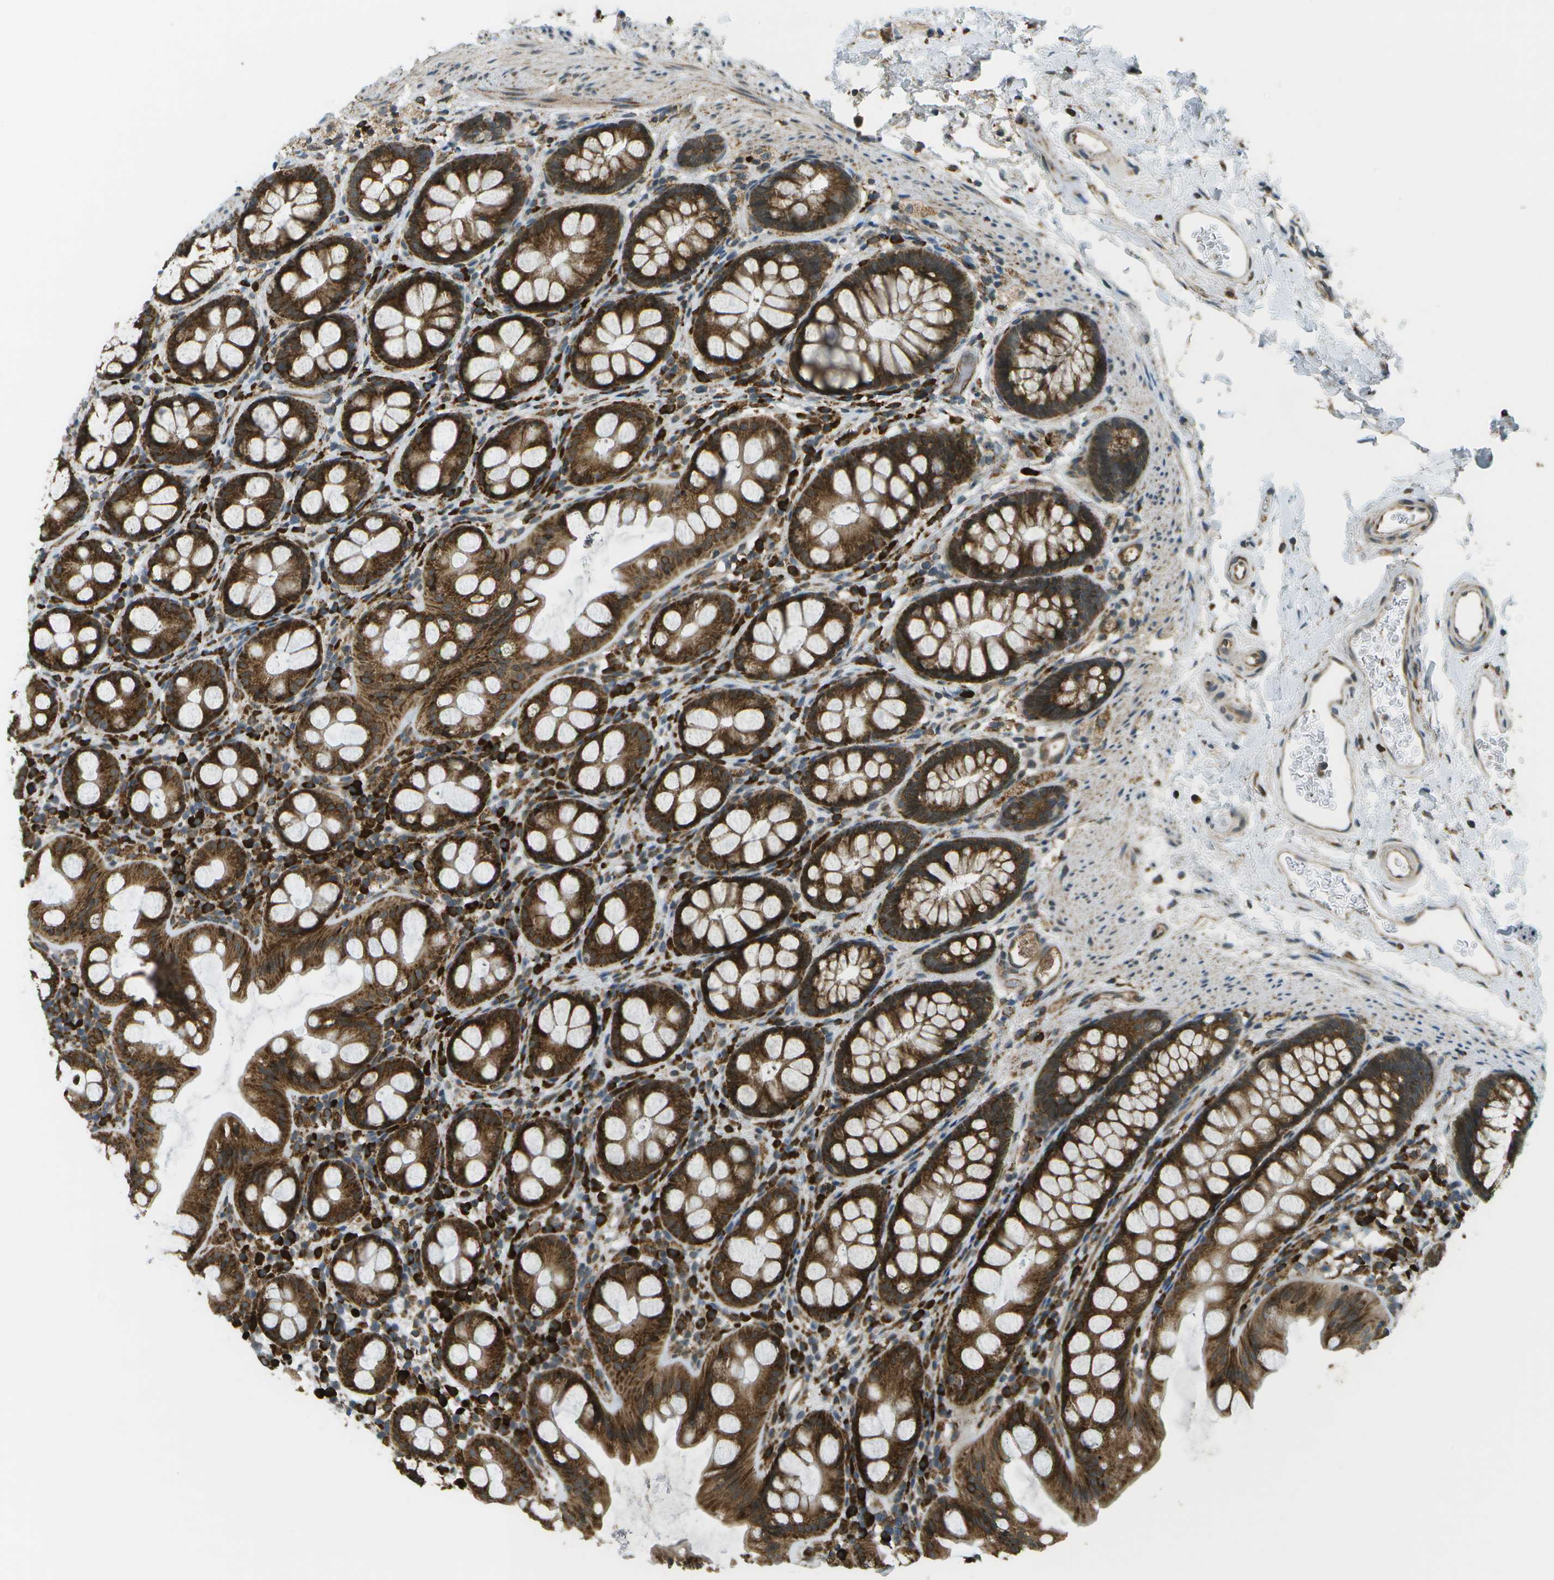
{"staining": {"intensity": "strong", "quantity": ">75%", "location": "cytoplasmic/membranous"}, "tissue": "rectum", "cell_type": "Glandular cells", "image_type": "normal", "snomed": [{"axis": "morphology", "description": "Normal tissue, NOS"}, {"axis": "topography", "description": "Rectum"}], "caption": "Immunohistochemical staining of normal human rectum shows >75% levels of strong cytoplasmic/membranous protein positivity in about >75% of glandular cells. The protein is stained brown, and the nuclei are stained in blue (DAB IHC with brightfield microscopy, high magnification).", "gene": "USP30", "patient": {"sex": "female", "age": 65}}